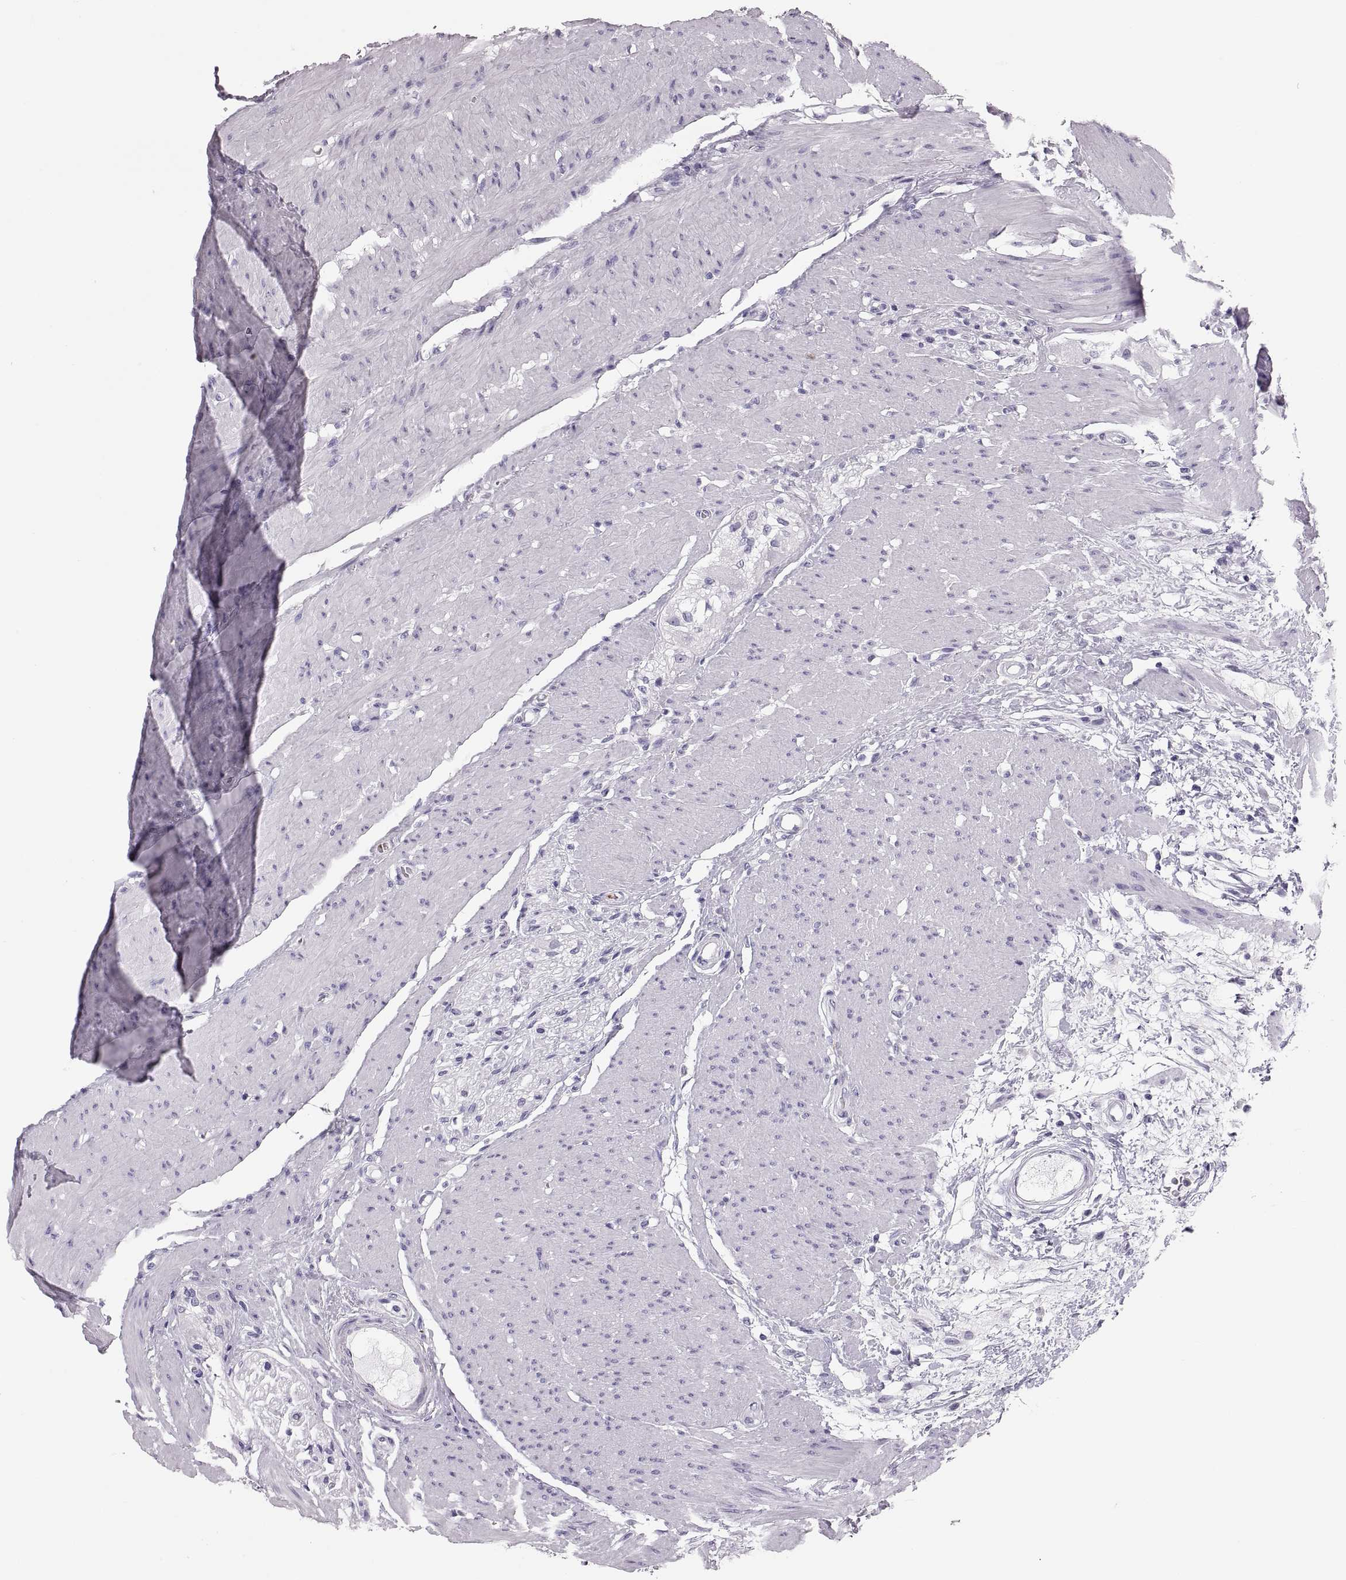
{"staining": {"intensity": "negative", "quantity": "none", "location": "none"}, "tissue": "colon", "cell_type": "Endothelial cells", "image_type": "normal", "snomed": [{"axis": "morphology", "description": "Normal tissue, NOS"}, {"axis": "topography", "description": "Colon"}], "caption": "Protein analysis of benign colon exhibits no significant expression in endothelial cells.", "gene": "MILR1", "patient": {"sex": "female", "age": 65}}